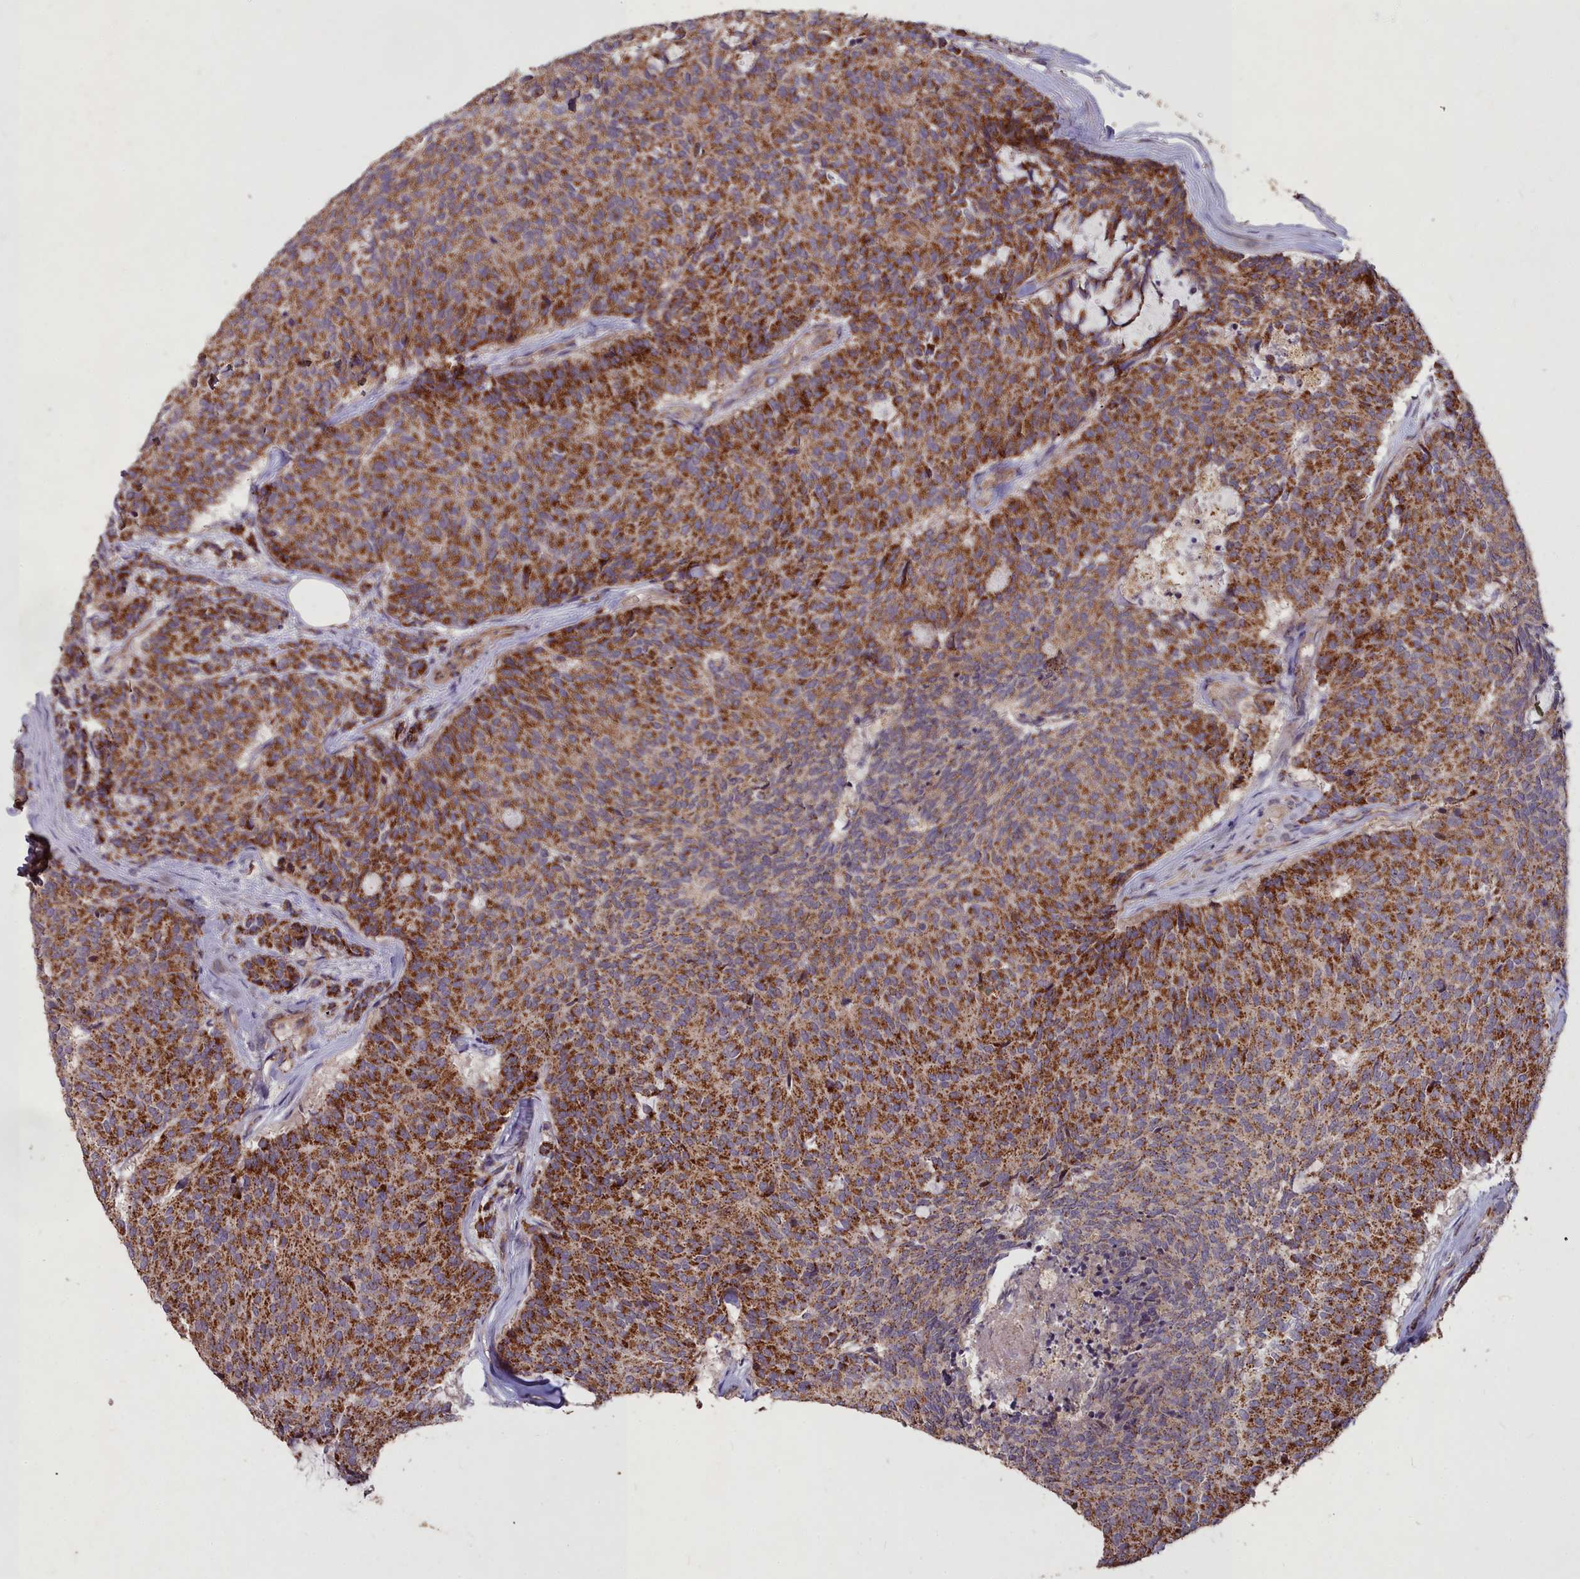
{"staining": {"intensity": "strong", "quantity": ">75%", "location": "cytoplasmic/membranous"}, "tissue": "carcinoid", "cell_type": "Tumor cells", "image_type": "cancer", "snomed": [{"axis": "morphology", "description": "Carcinoid, malignant, NOS"}, {"axis": "topography", "description": "Pancreas"}], "caption": "Immunohistochemistry image of neoplastic tissue: carcinoid (malignant) stained using immunohistochemistry (IHC) demonstrates high levels of strong protein expression localized specifically in the cytoplasmic/membranous of tumor cells, appearing as a cytoplasmic/membranous brown color.", "gene": "COX11", "patient": {"sex": "female", "age": 54}}